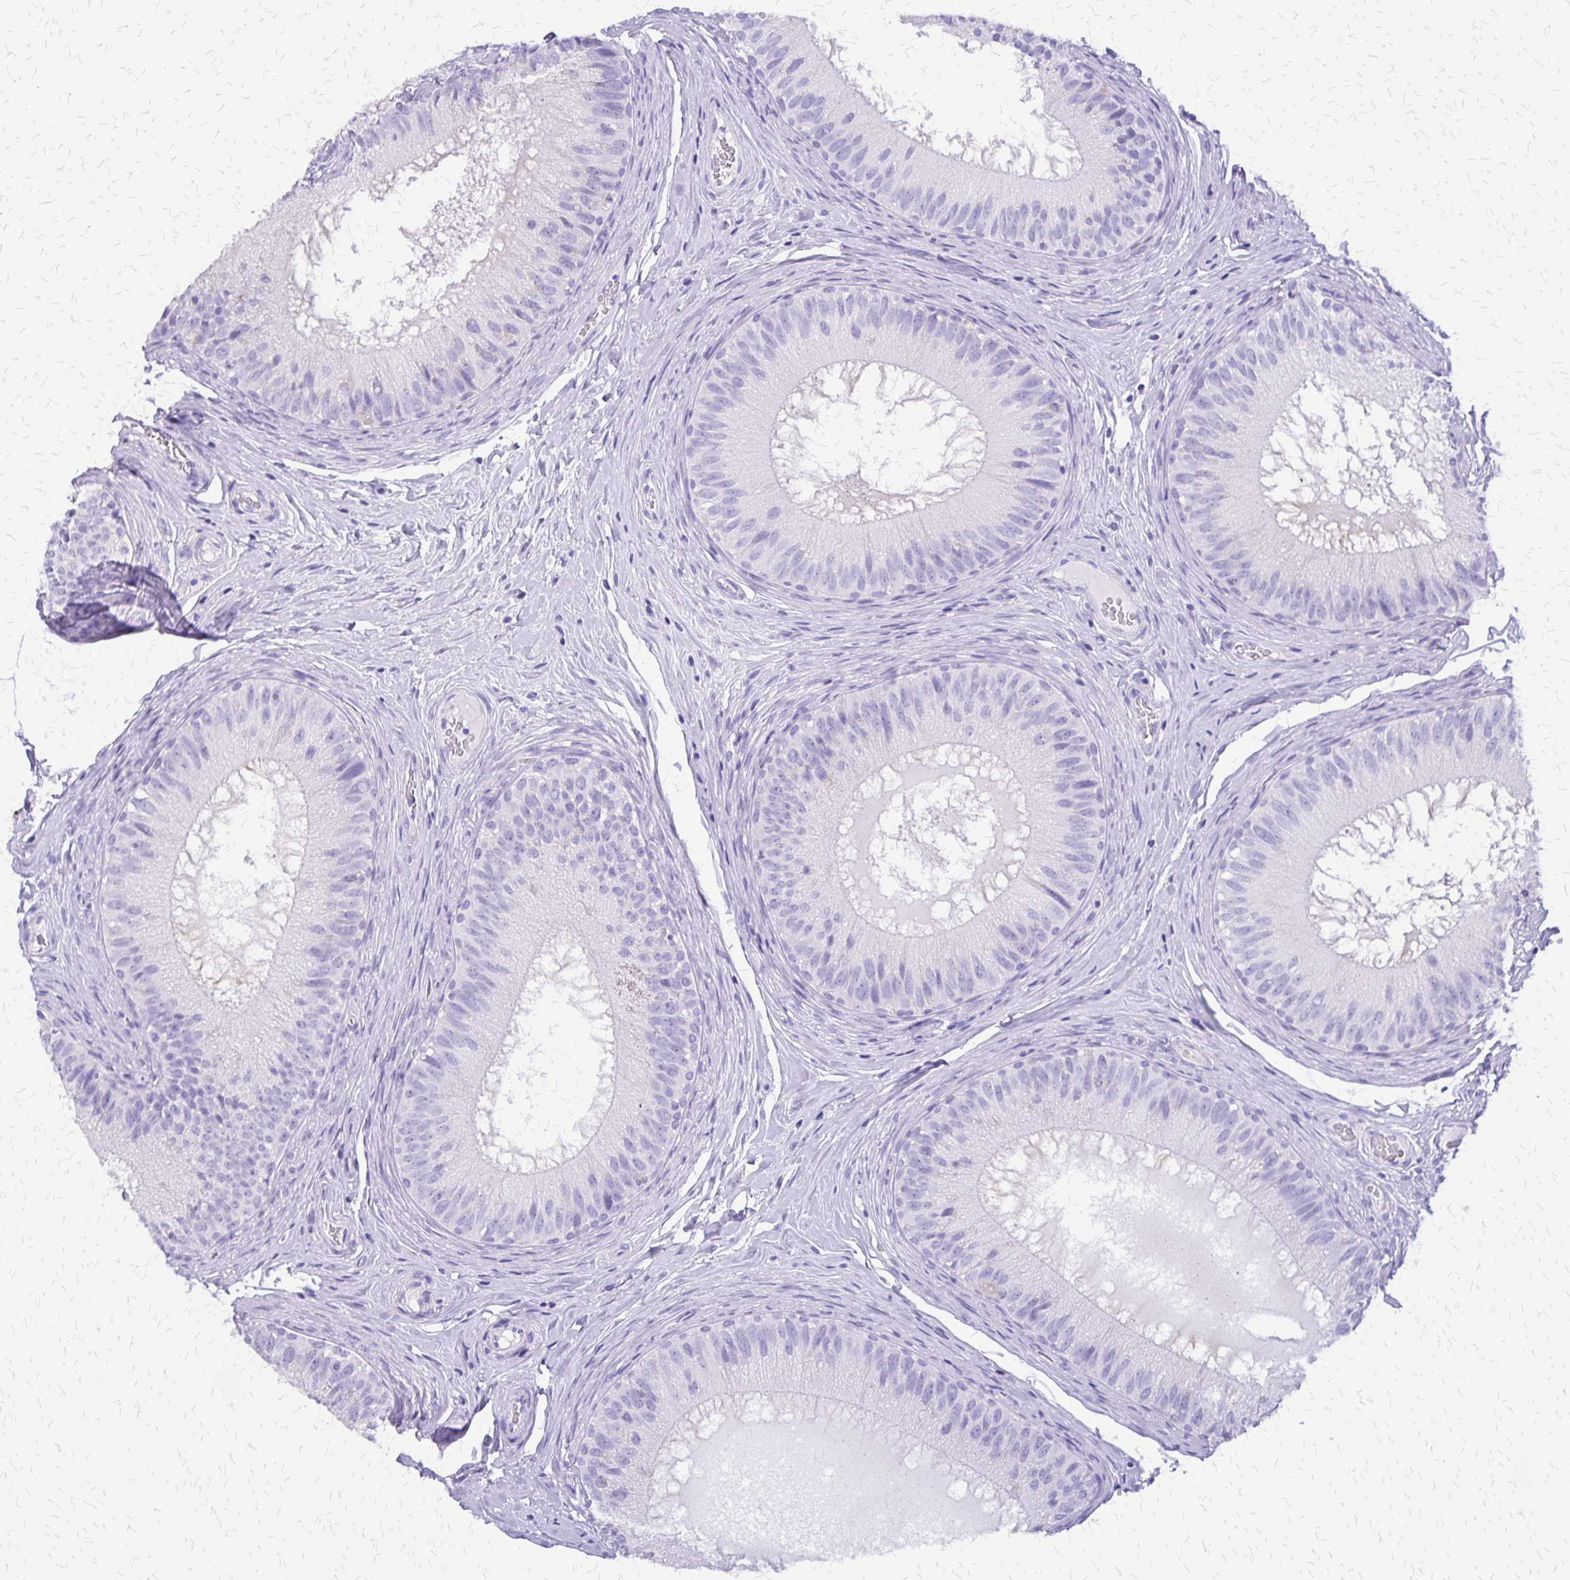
{"staining": {"intensity": "negative", "quantity": "none", "location": "none"}, "tissue": "epididymis", "cell_type": "Glandular cells", "image_type": "normal", "snomed": [{"axis": "morphology", "description": "Normal tissue, NOS"}, {"axis": "topography", "description": "Epididymis"}], "caption": "Immunohistochemistry (IHC) histopathology image of unremarkable epididymis stained for a protein (brown), which shows no staining in glandular cells.", "gene": "SLC13A2", "patient": {"sex": "male", "age": 34}}